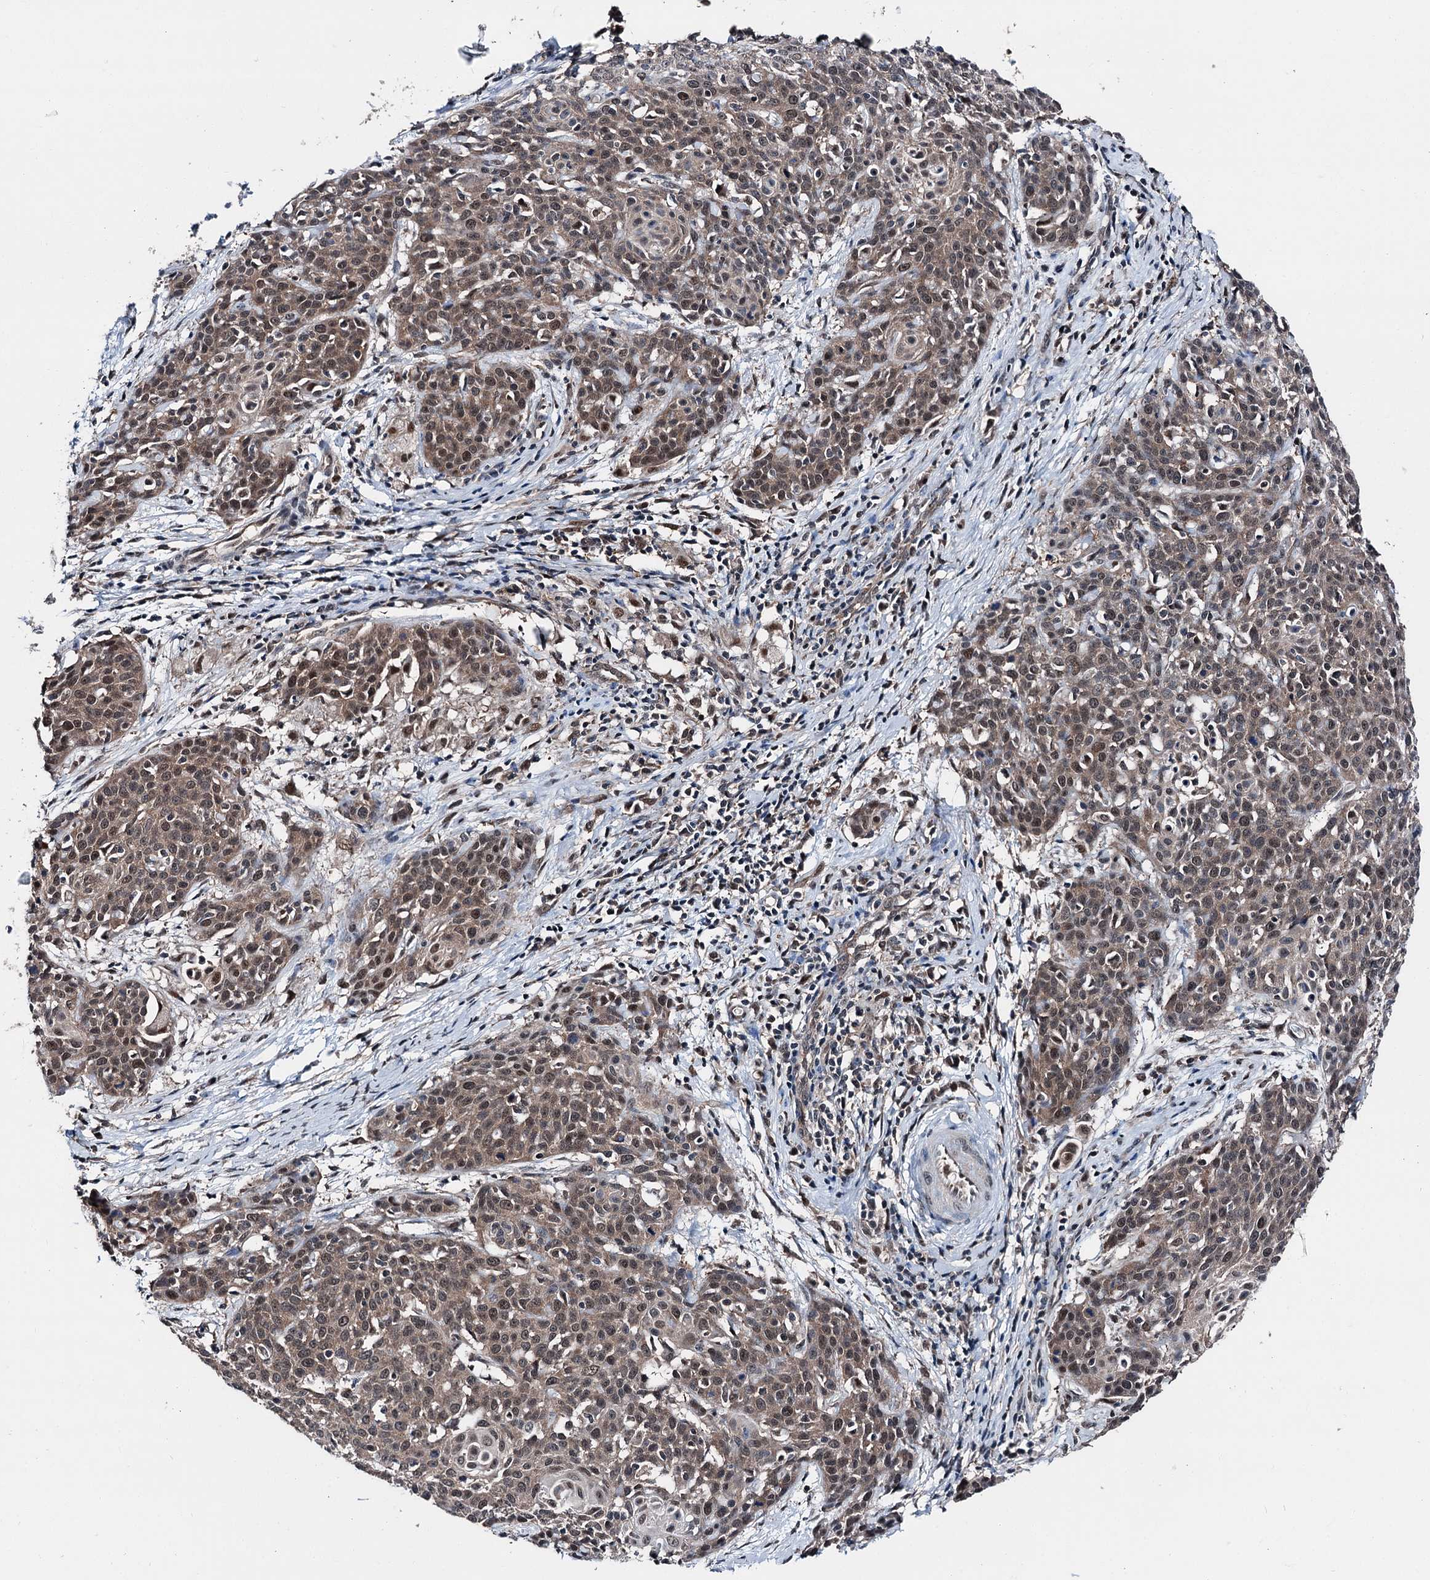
{"staining": {"intensity": "moderate", "quantity": ">75%", "location": "cytoplasmic/membranous,nuclear"}, "tissue": "cervical cancer", "cell_type": "Tumor cells", "image_type": "cancer", "snomed": [{"axis": "morphology", "description": "Squamous cell carcinoma, NOS"}, {"axis": "topography", "description": "Cervix"}], "caption": "Protein expression by immunohistochemistry (IHC) displays moderate cytoplasmic/membranous and nuclear expression in approximately >75% of tumor cells in cervical cancer (squamous cell carcinoma).", "gene": "PSMD13", "patient": {"sex": "female", "age": 38}}